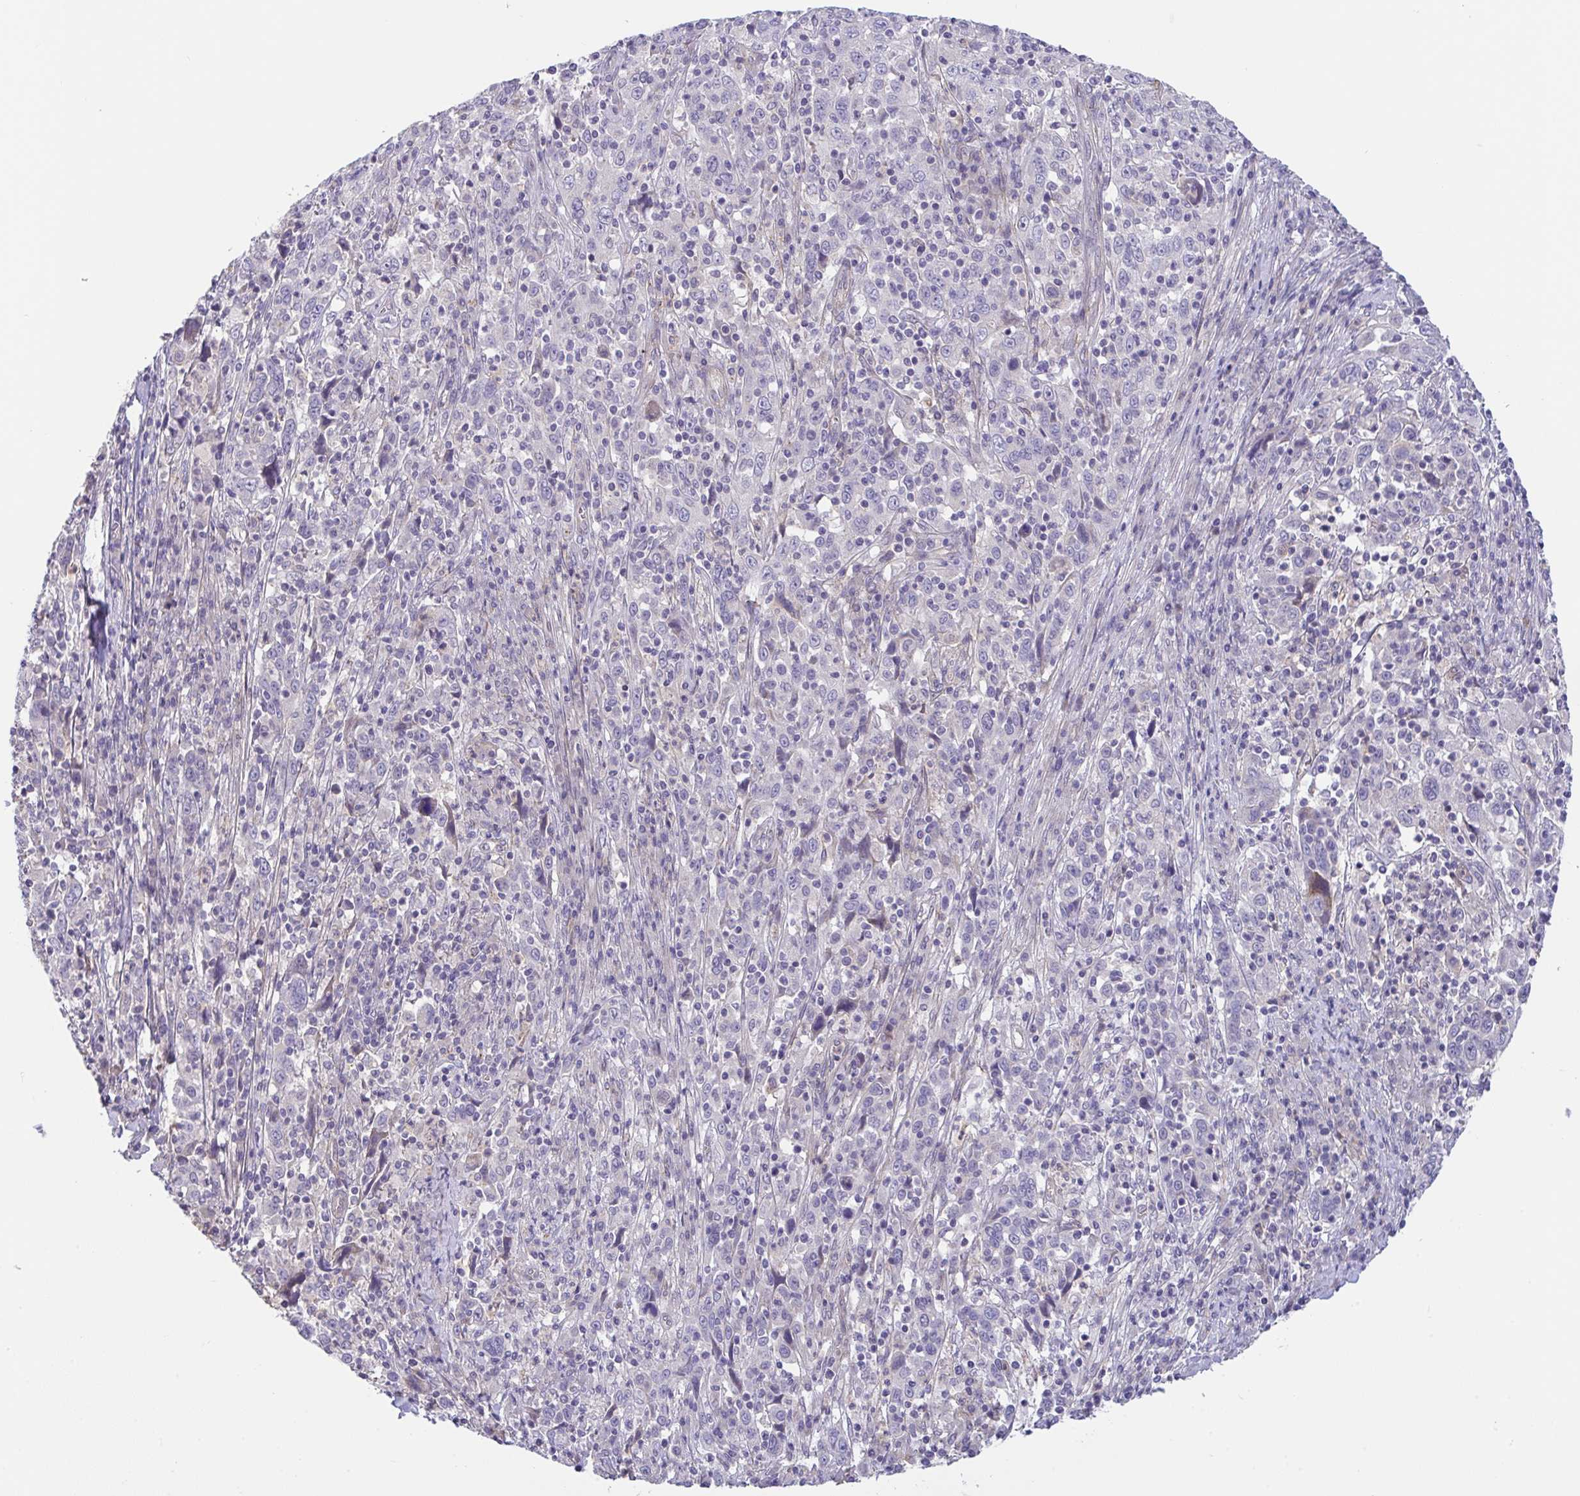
{"staining": {"intensity": "negative", "quantity": "none", "location": "none"}, "tissue": "cervical cancer", "cell_type": "Tumor cells", "image_type": "cancer", "snomed": [{"axis": "morphology", "description": "Squamous cell carcinoma, NOS"}, {"axis": "topography", "description": "Cervix"}], "caption": "This is an immunohistochemistry micrograph of cervical cancer (squamous cell carcinoma). There is no expression in tumor cells.", "gene": "RHOXF1", "patient": {"sex": "female", "age": 46}}